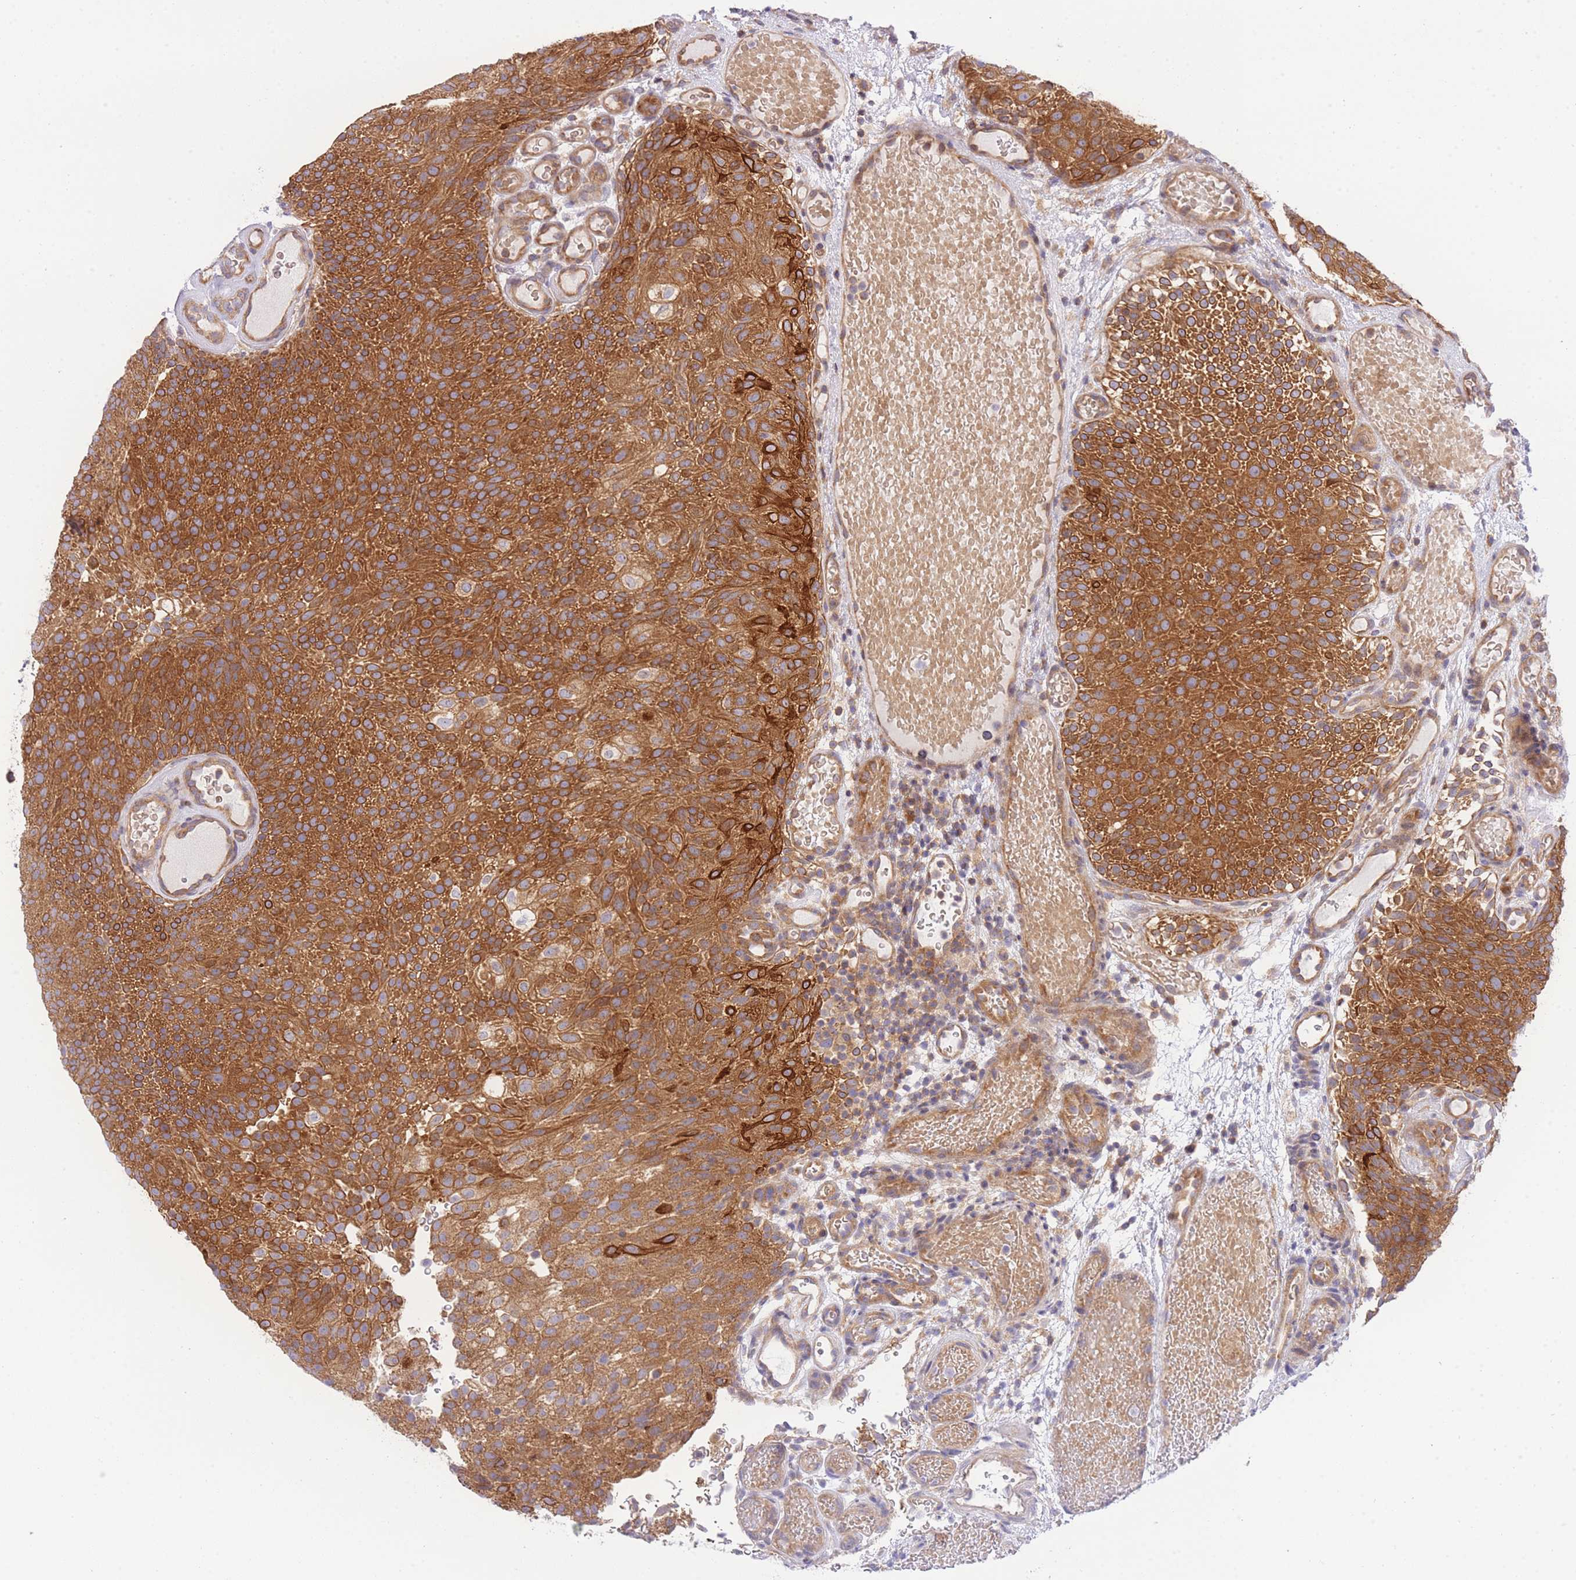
{"staining": {"intensity": "strong", "quantity": ">75%", "location": "cytoplasmic/membranous"}, "tissue": "urothelial cancer", "cell_type": "Tumor cells", "image_type": "cancer", "snomed": [{"axis": "morphology", "description": "Urothelial carcinoma, Low grade"}, {"axis": "topography", "description": "Urinary bladder"}], "caption": "Immunohistochemical staining of low-grade urothelial carcinoma shows high levels of strong cytoplasmic/membranous positivity in approximately >75% of tumor cells.", "gene": "EIF2B2", "patient": {"sex": "male", "age": 78}}